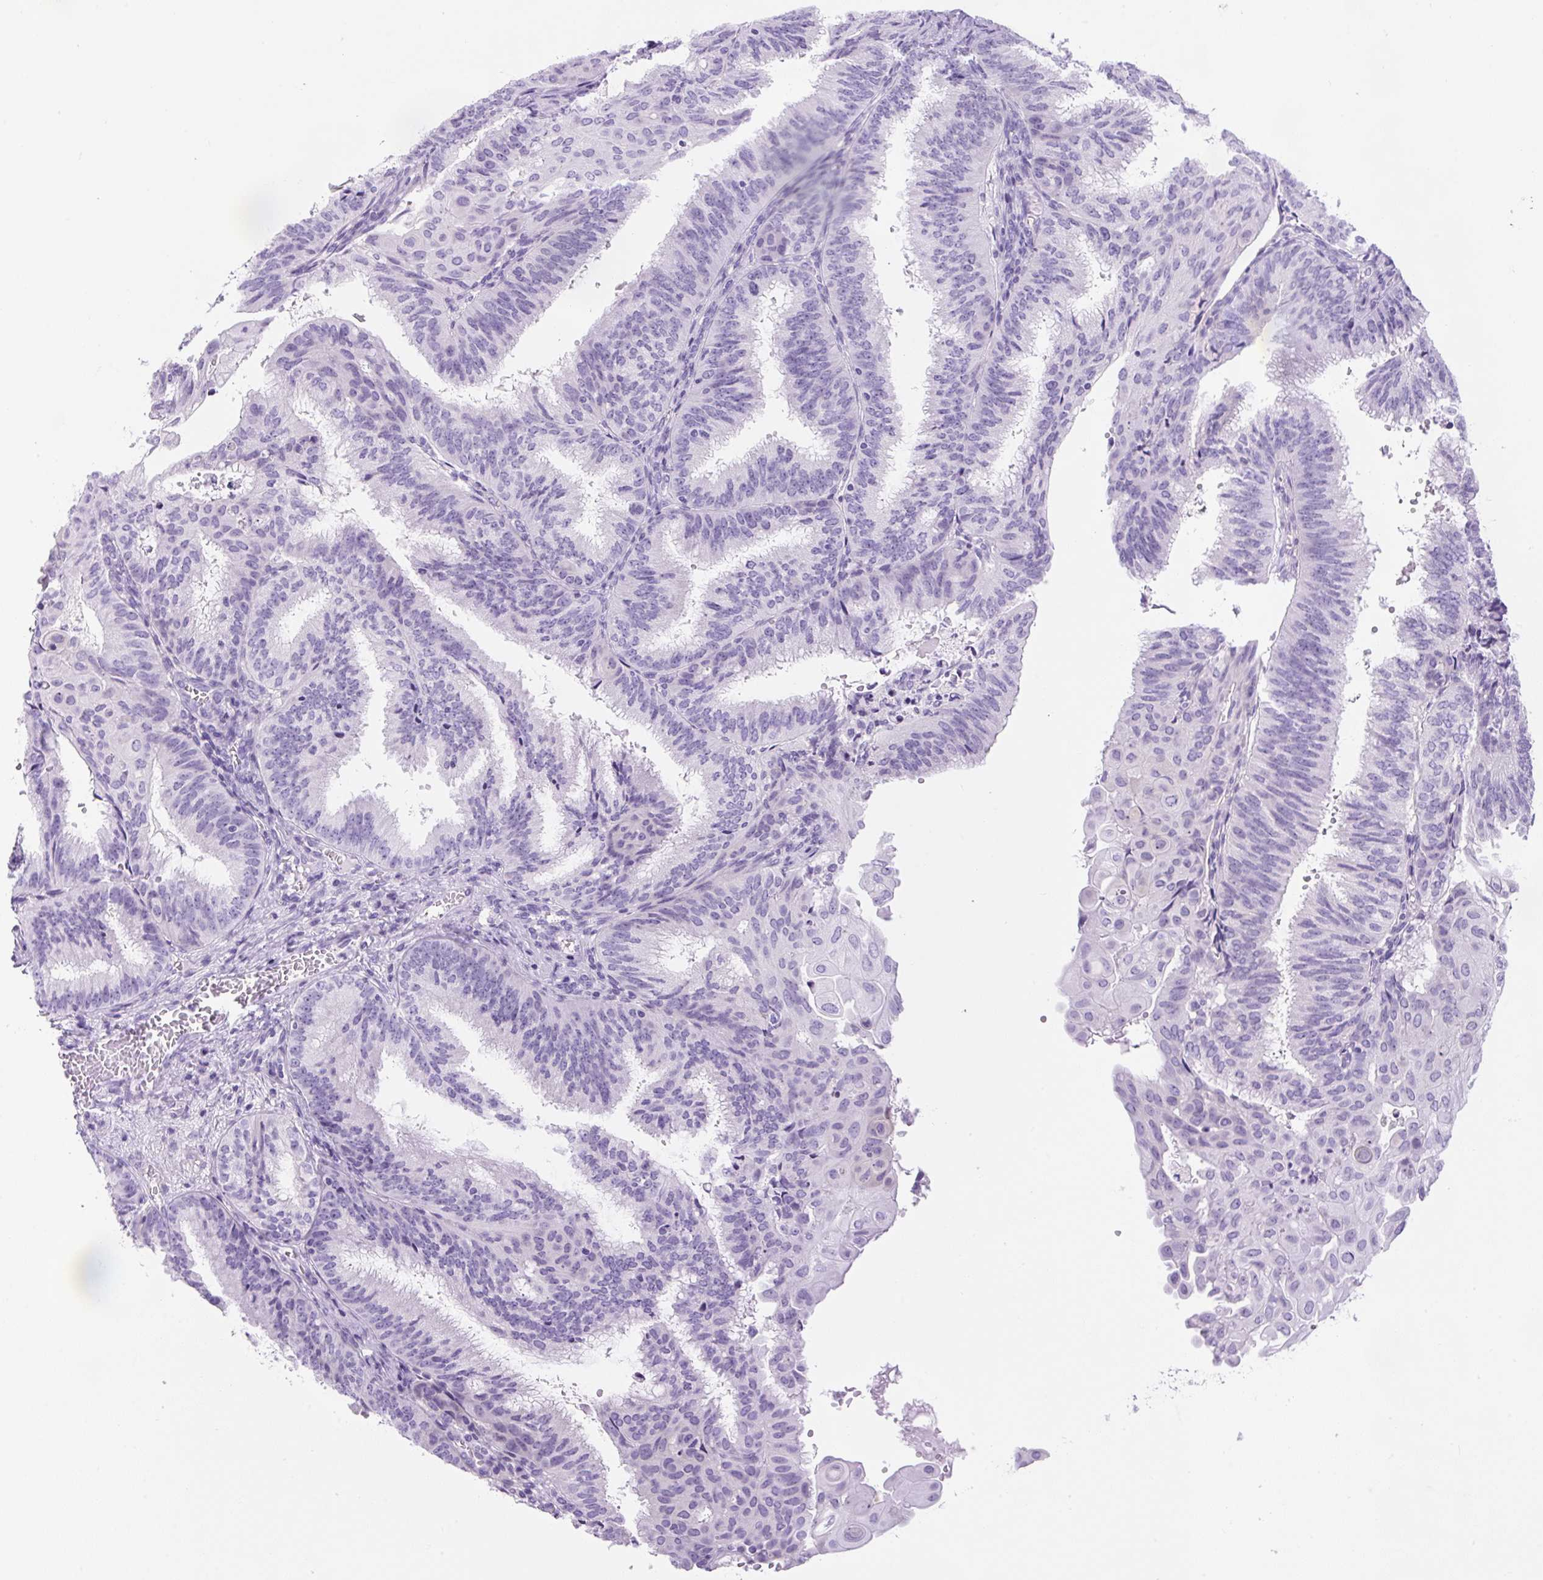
{"staining": {"intensity": "negative", "quantity": "none", "location": "none"}, "tissue": "endometrial cancer", "cell_type": "Tumor cells", "image_type": "cancer", "snomed": [{"axis": "morphology", "description": "Adenocarcinoma, NOS"}, {"axis": "topography", "description": "Endometrium"}], "caption": "Immunohistochemistry (IHC) micrograph of endometrial cancer stained for a protein (brown), which demonstrates no positivity in tumor cells.", "gene": "UBL3", "patient": {"sex": "female", "age": 49}}